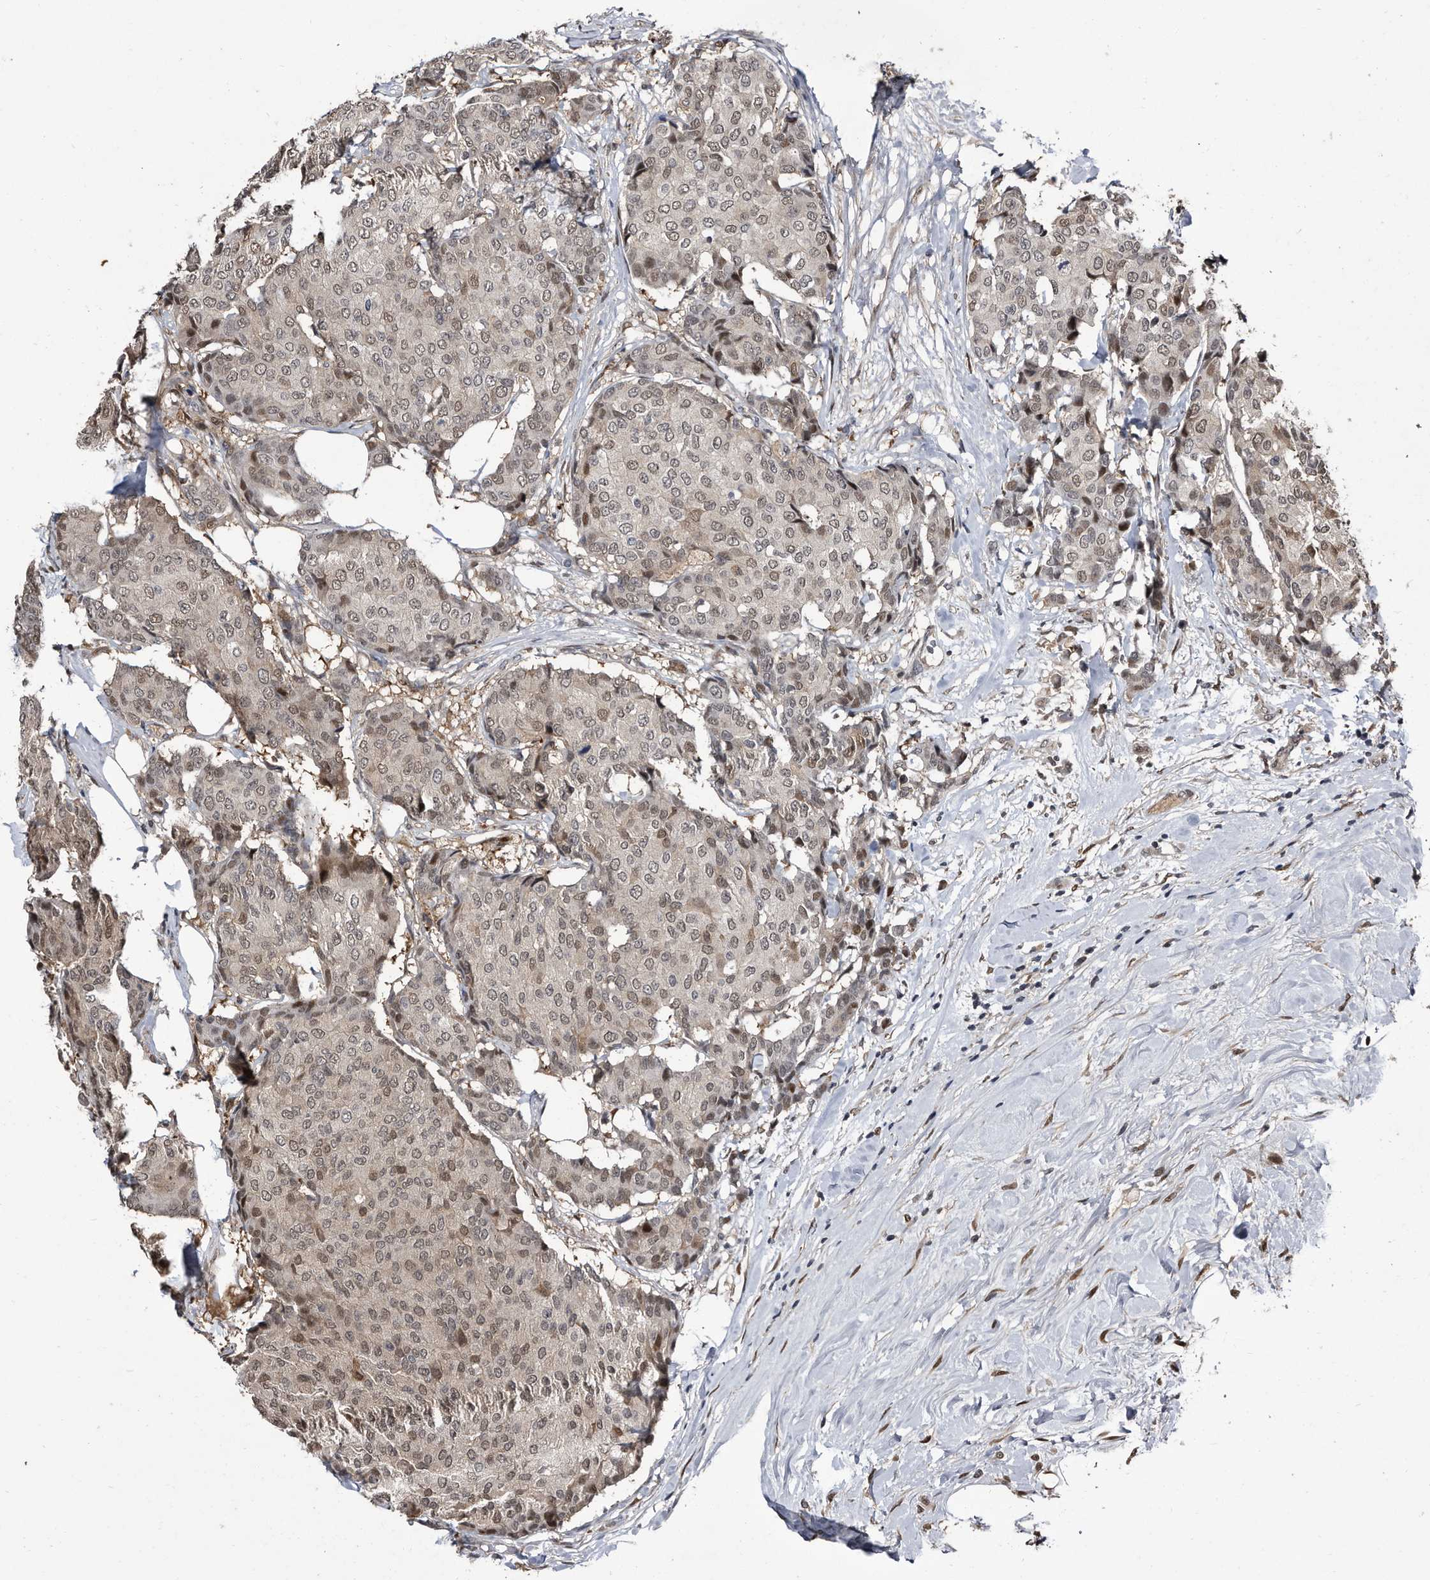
{"staining": {"intensity": "weak", "quantity": ">75%", "location": "nuclear"}, "tissue": "breast cancer", "cell_type": "Tumor cells", "image_type": "cancer", "snomed": [{"axis": "morphology", "description": "Duct carcinoma"}, {"axis": "topography", "description": "Breast"}], "caption": "Tumor cells display low levels of weak nuclear expression in approximately >75% of cells in breast cancer (infiltrating ductal carcinoma).", "gene": "RAD23B", "patient": {"sex": "female", "age": 75}}